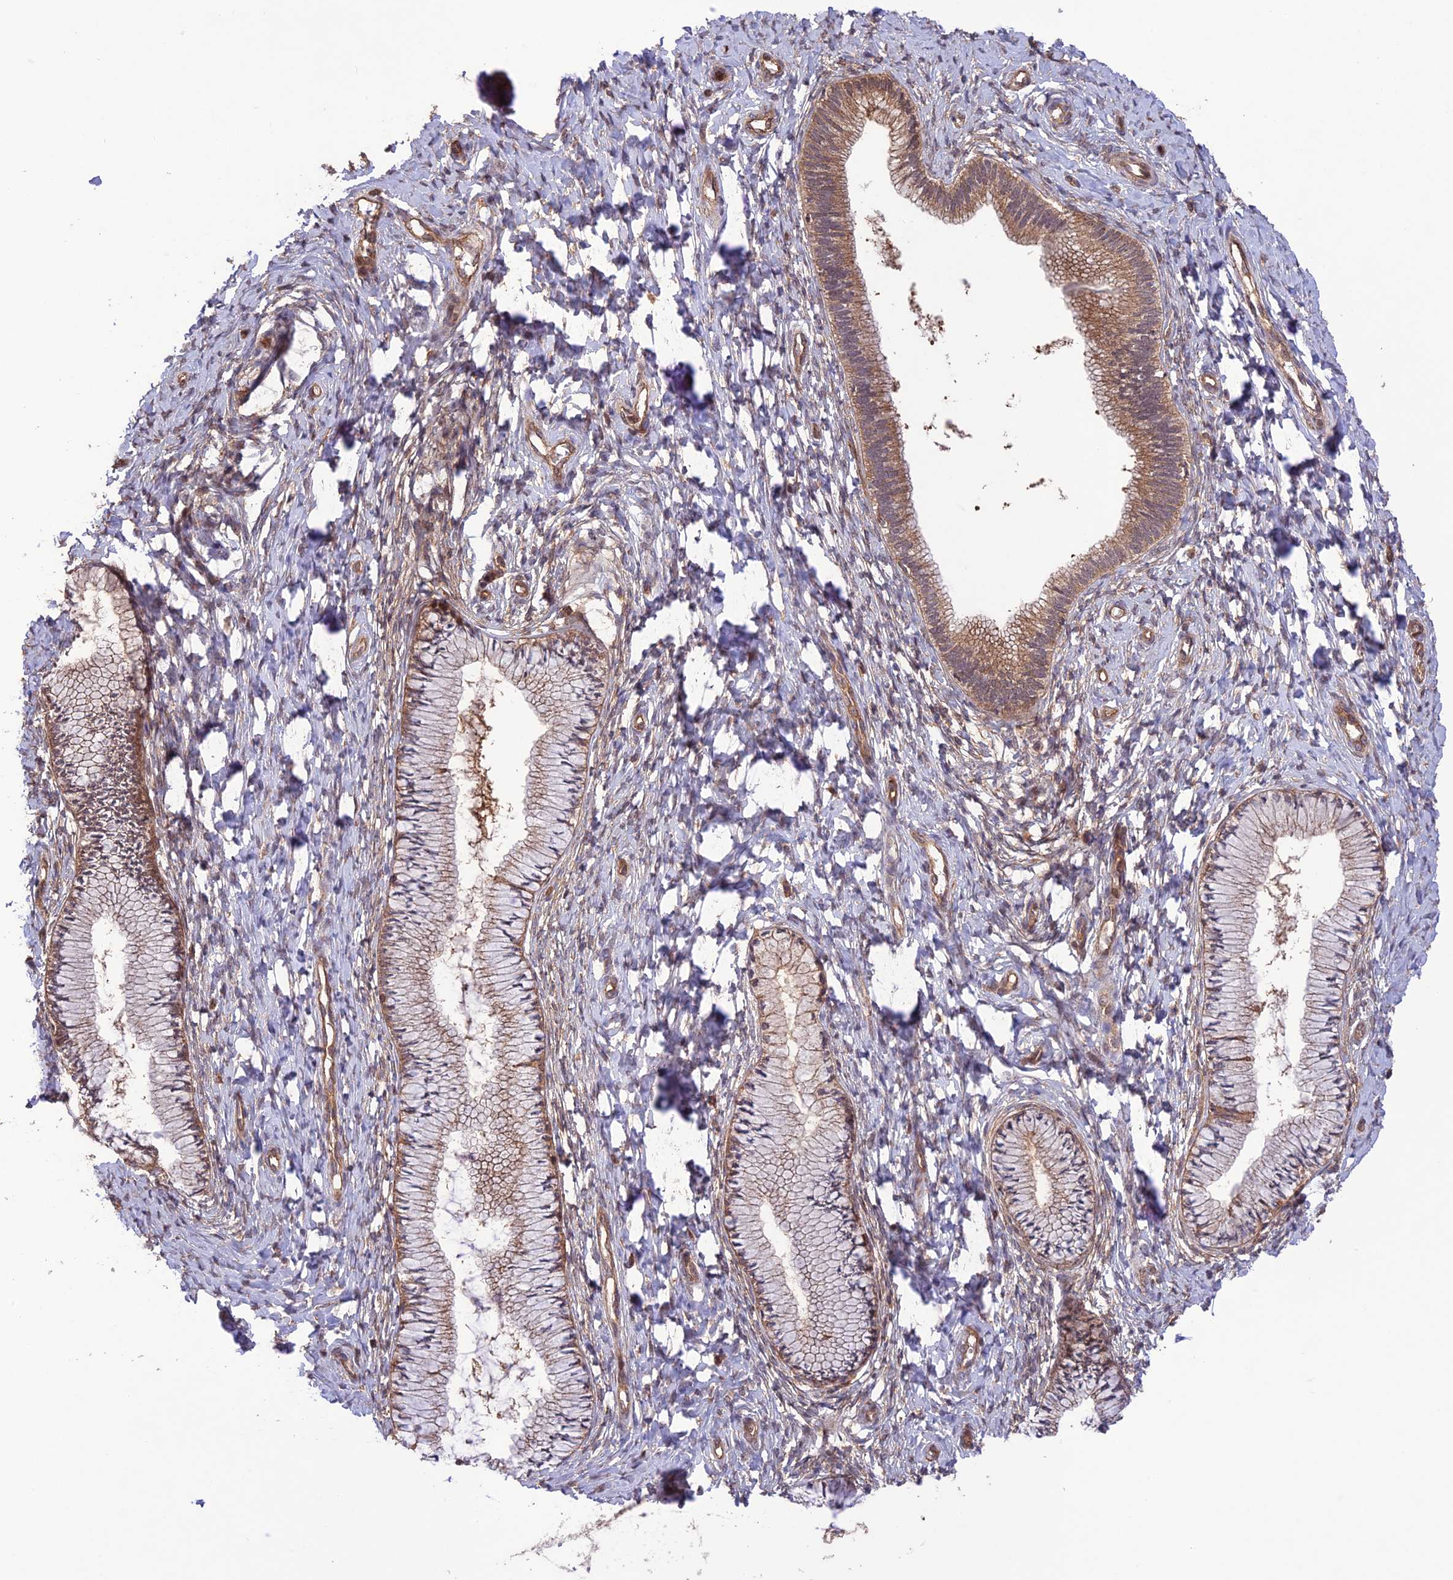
{"staining": {"intensity": "moderate", "quantity": ">75%", "location": "cytoplasmic/membranous"}, "tissue": "cervix", "cell_type": "Glandular cells", "image_type": "normal", "snomed": [{"axis": "morphology", "description": "Normal tissue, NOS"}, {"axis": "topography", "description": "Cervix"}], "caption": "Immunohistochemical staining of unremarkable human cervix exhibits medium levels of moderate cytoplasmic/membranous positivity in approximately >75% of glandular cells. (IHC, brightfield microscopy, high magnification).", "gene": "FCHSD1", "patient": {"sex": "female", "age": 36}}